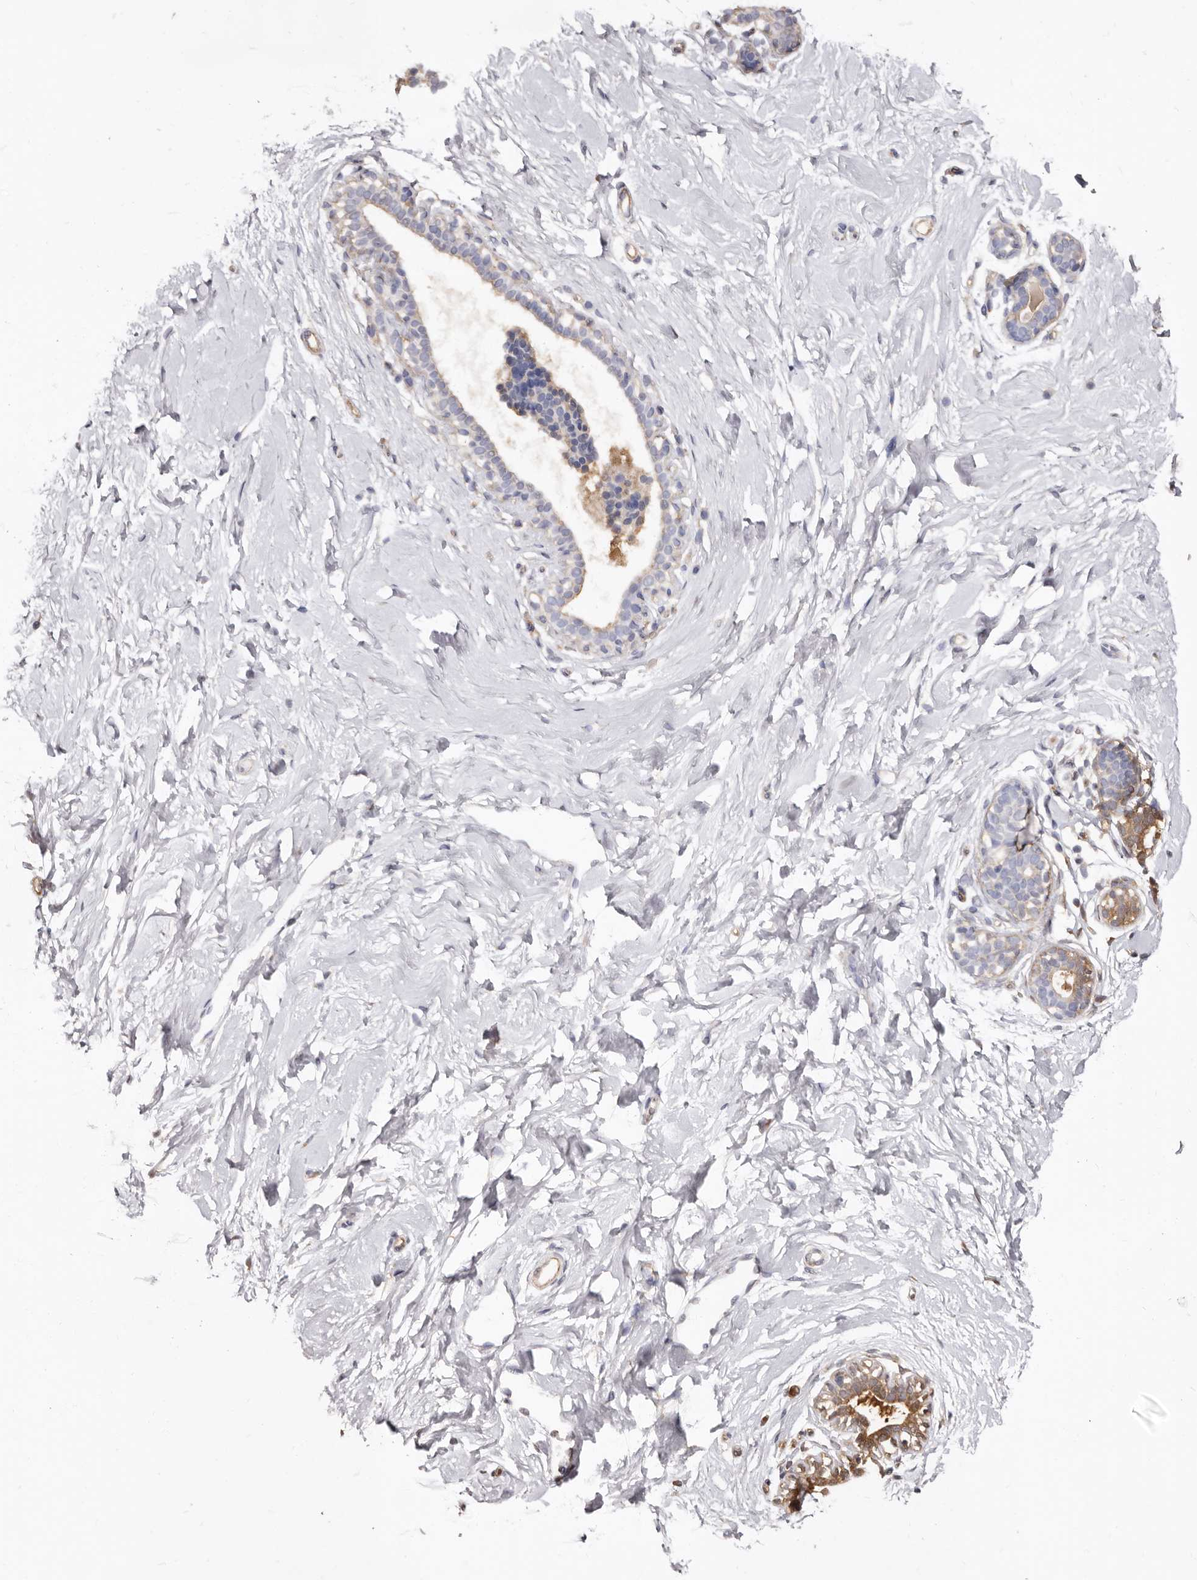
{"staining": {"intensity": "negative", "quantity": "none", "location": "none"}, "tissue": "breast", "cell_type": "Adipocytes", "image_type": "normal", "snomed": [{"axis": "morphology", "description": "Normal tissue, NOS"}, {"axis": "morphology", "description": "Adenoma, NOS"}, {"axis": "topography", "description": "Breast"}], "caption": "A micrograph of human breast is negative for staining in adipocytes. Nuclei are stained in blue.", "gene": "GPR27", "patient": {"sex": "female", "age": 23}}